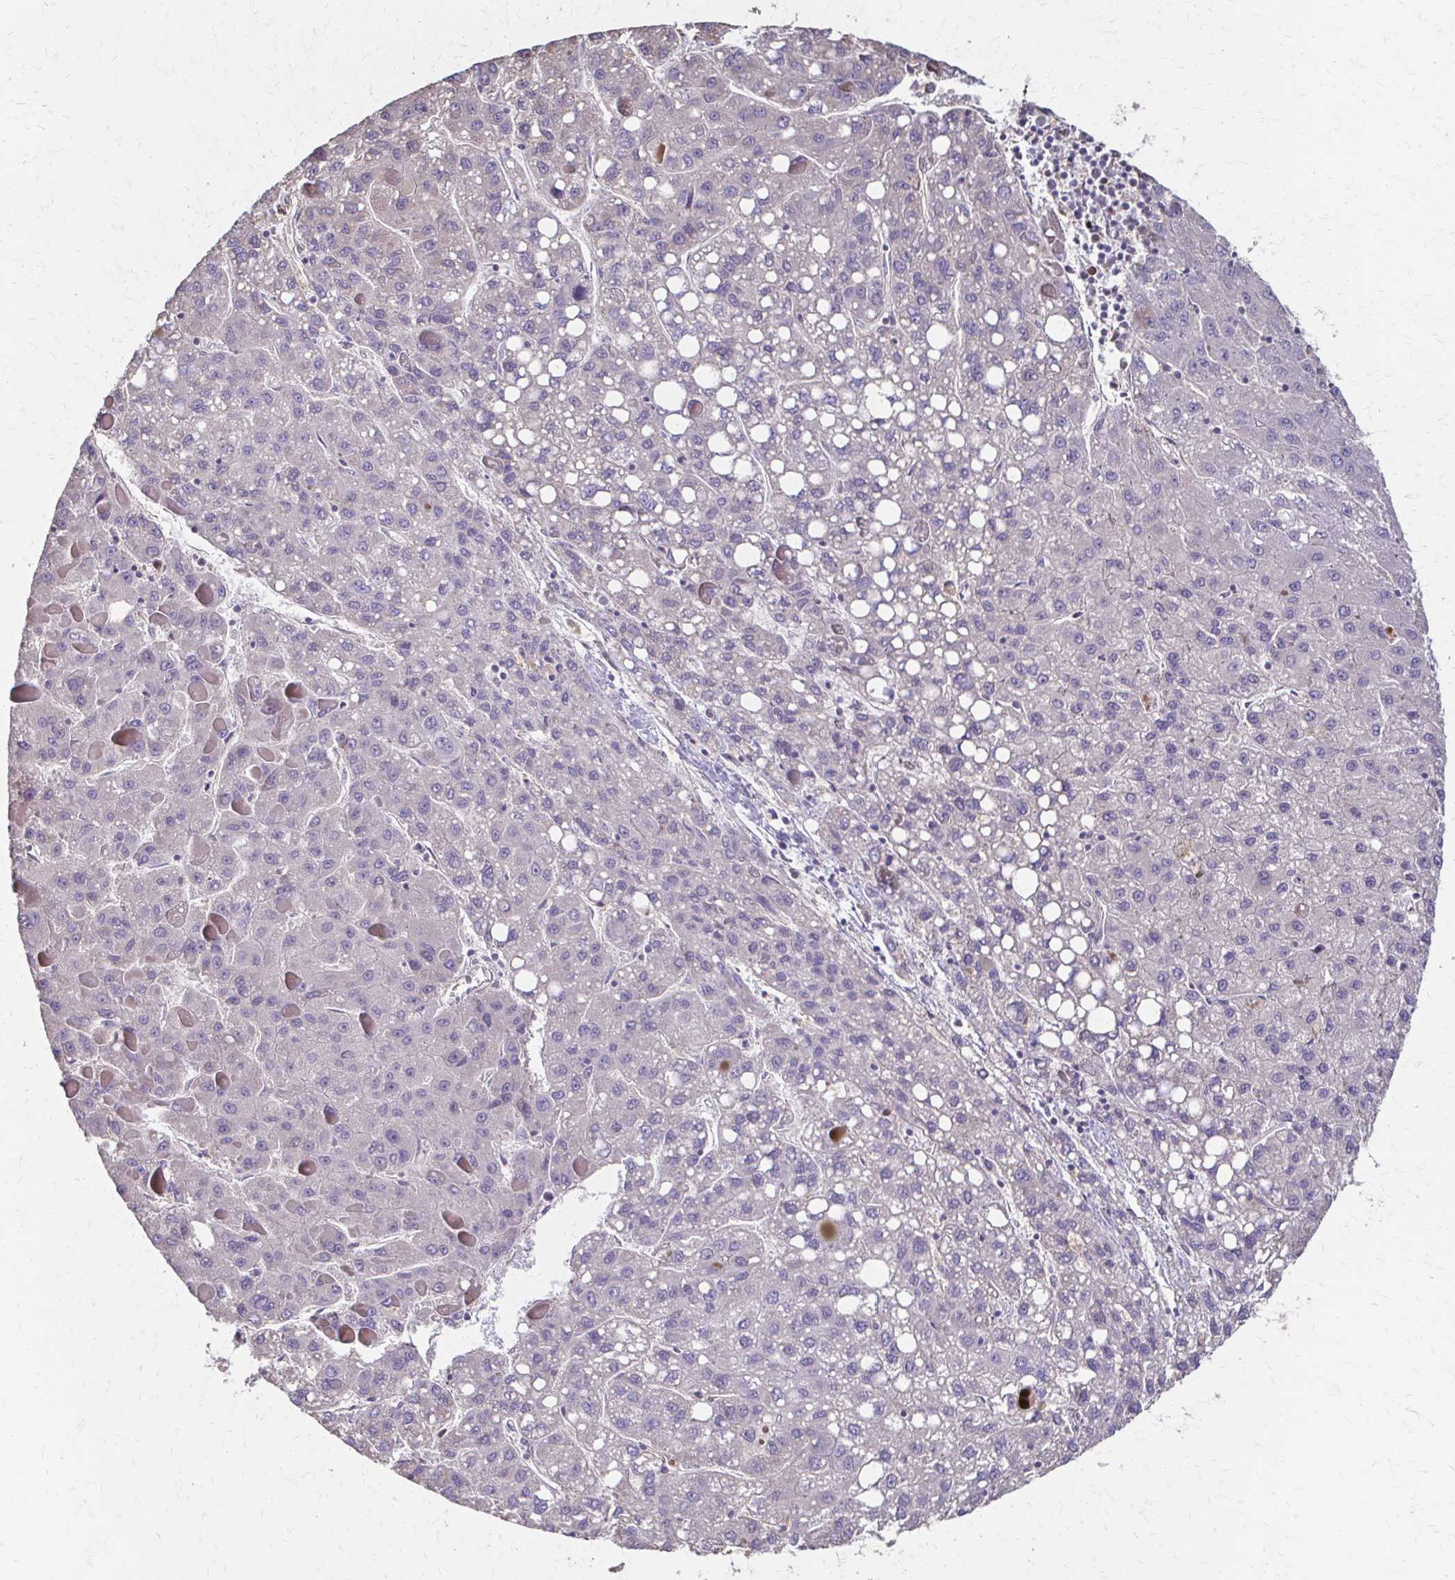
{"staining": {"intensity": "negative", "quantity": "none", "location": "none"}, "tissue": "liver cancer", "cell_type": "Tumor cells", "image_type": "cancer", "snomed": [{"axis": "morphology", "description": "Carcinoma, Hepatocellular, NOS"}, {"axis": "topography", "description": "Liver"}], "caption": "Micrograph shows no protein expression in tumor cells of hepatocellular carcinoma (liver) tissue. (DAB (3,3'-diaminobenzidine) immunohistochemistry (IHC) visualized using brightfield microscopy, high magnification).", "gene": "IL18BP", "patient": {"sex": "female", "age": 82}}